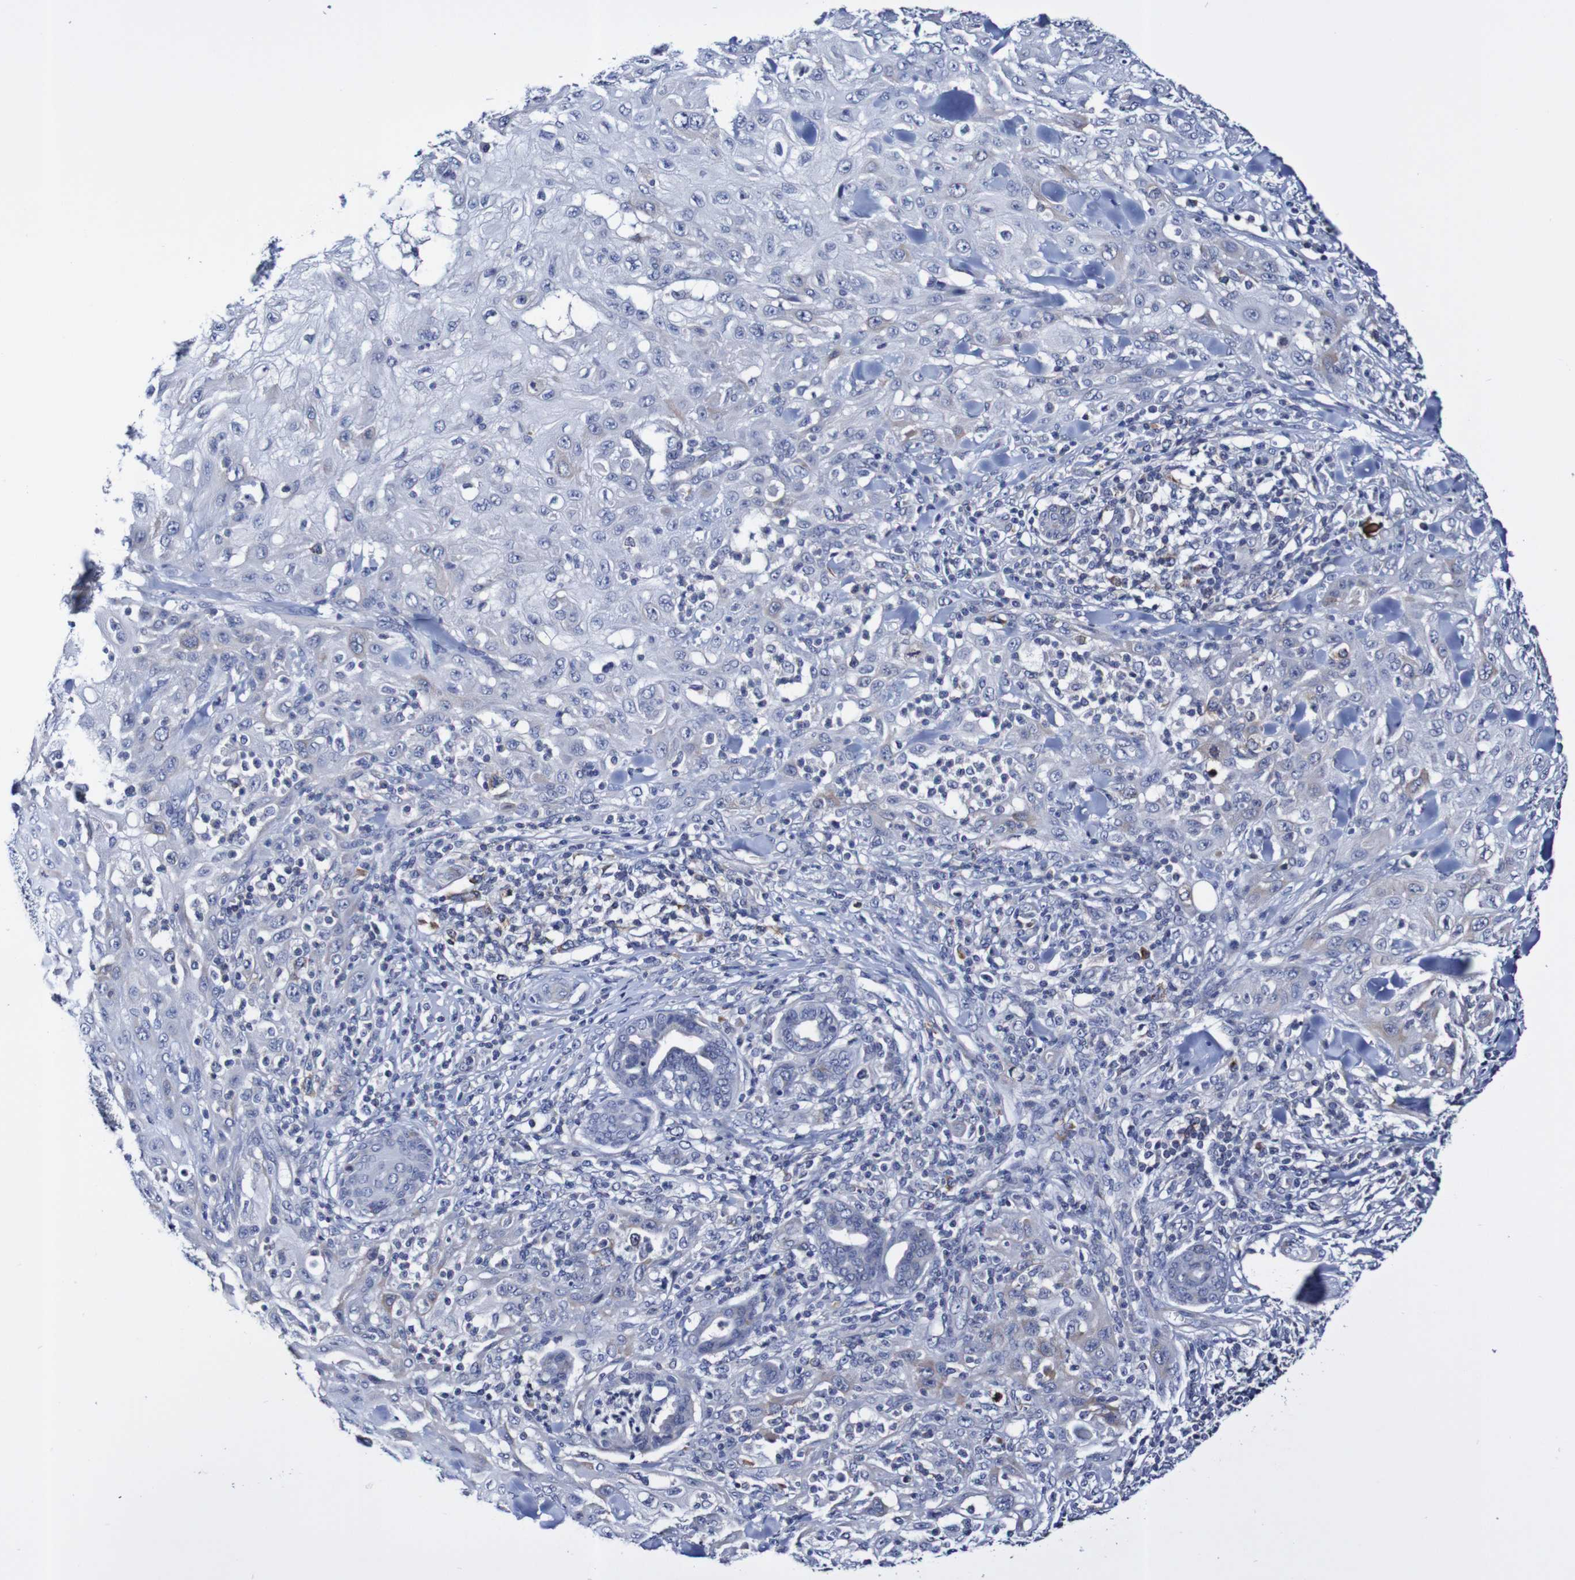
{"staining": {"intensity": "negative", "quantity": "none", "location": "none"}, "tissue": "skin cancer", "cell_type": "Tumor cells", "image_type": "cancer", "snomed": [{"axis": "morphology", "description": "Squamous cell carcinoma, NOS"}, {"axis": "topography", "description": "Skin"}], "caption": "Tumor cells are negative for protein expression in human squamous cell carcinoma (skin).", "gene": "ACVR1C", "patient": {"sex": "male", "age": 24}}